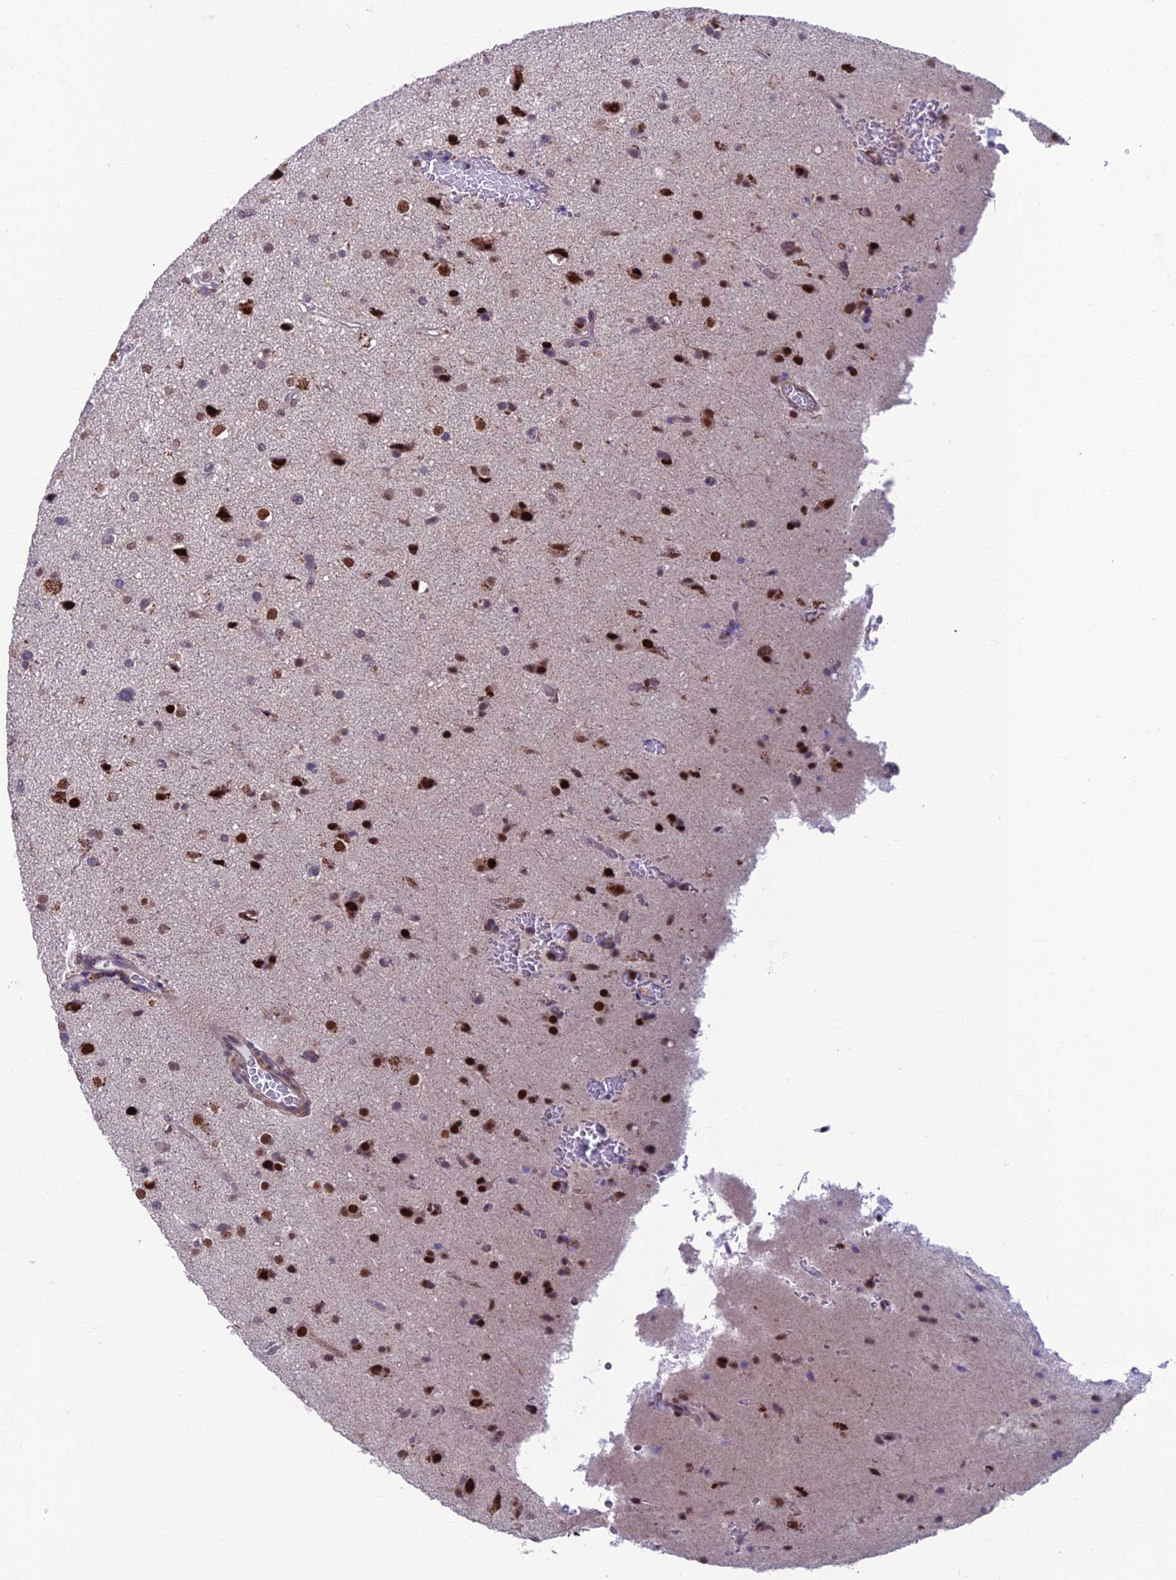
{"staining": {"intensity": "strong", "quantity": ">75%", "location": "nuclear"}, "tissue": "glioma", "cell_type": "Tumor cells", "image_type": "cancer", "snomed": [{"axis": "morphology", "description": "Glioma, malignant, Low grade"}, {"axis": "topography", "description": "Brain"}], "caption": "Malignant low-grade glioma tissue exhibits strong nuclear expression in about >75% of tumor cells, visualized by immunohistochemistry. The staining was performed using DAB (3,3'-diaminobenzidine), with brown indicating positive protein expression. Nuclei are stained blue with hematoxylin.", "gene": "KIAA1191", "patient": {"sex": "male", "age": 65}}